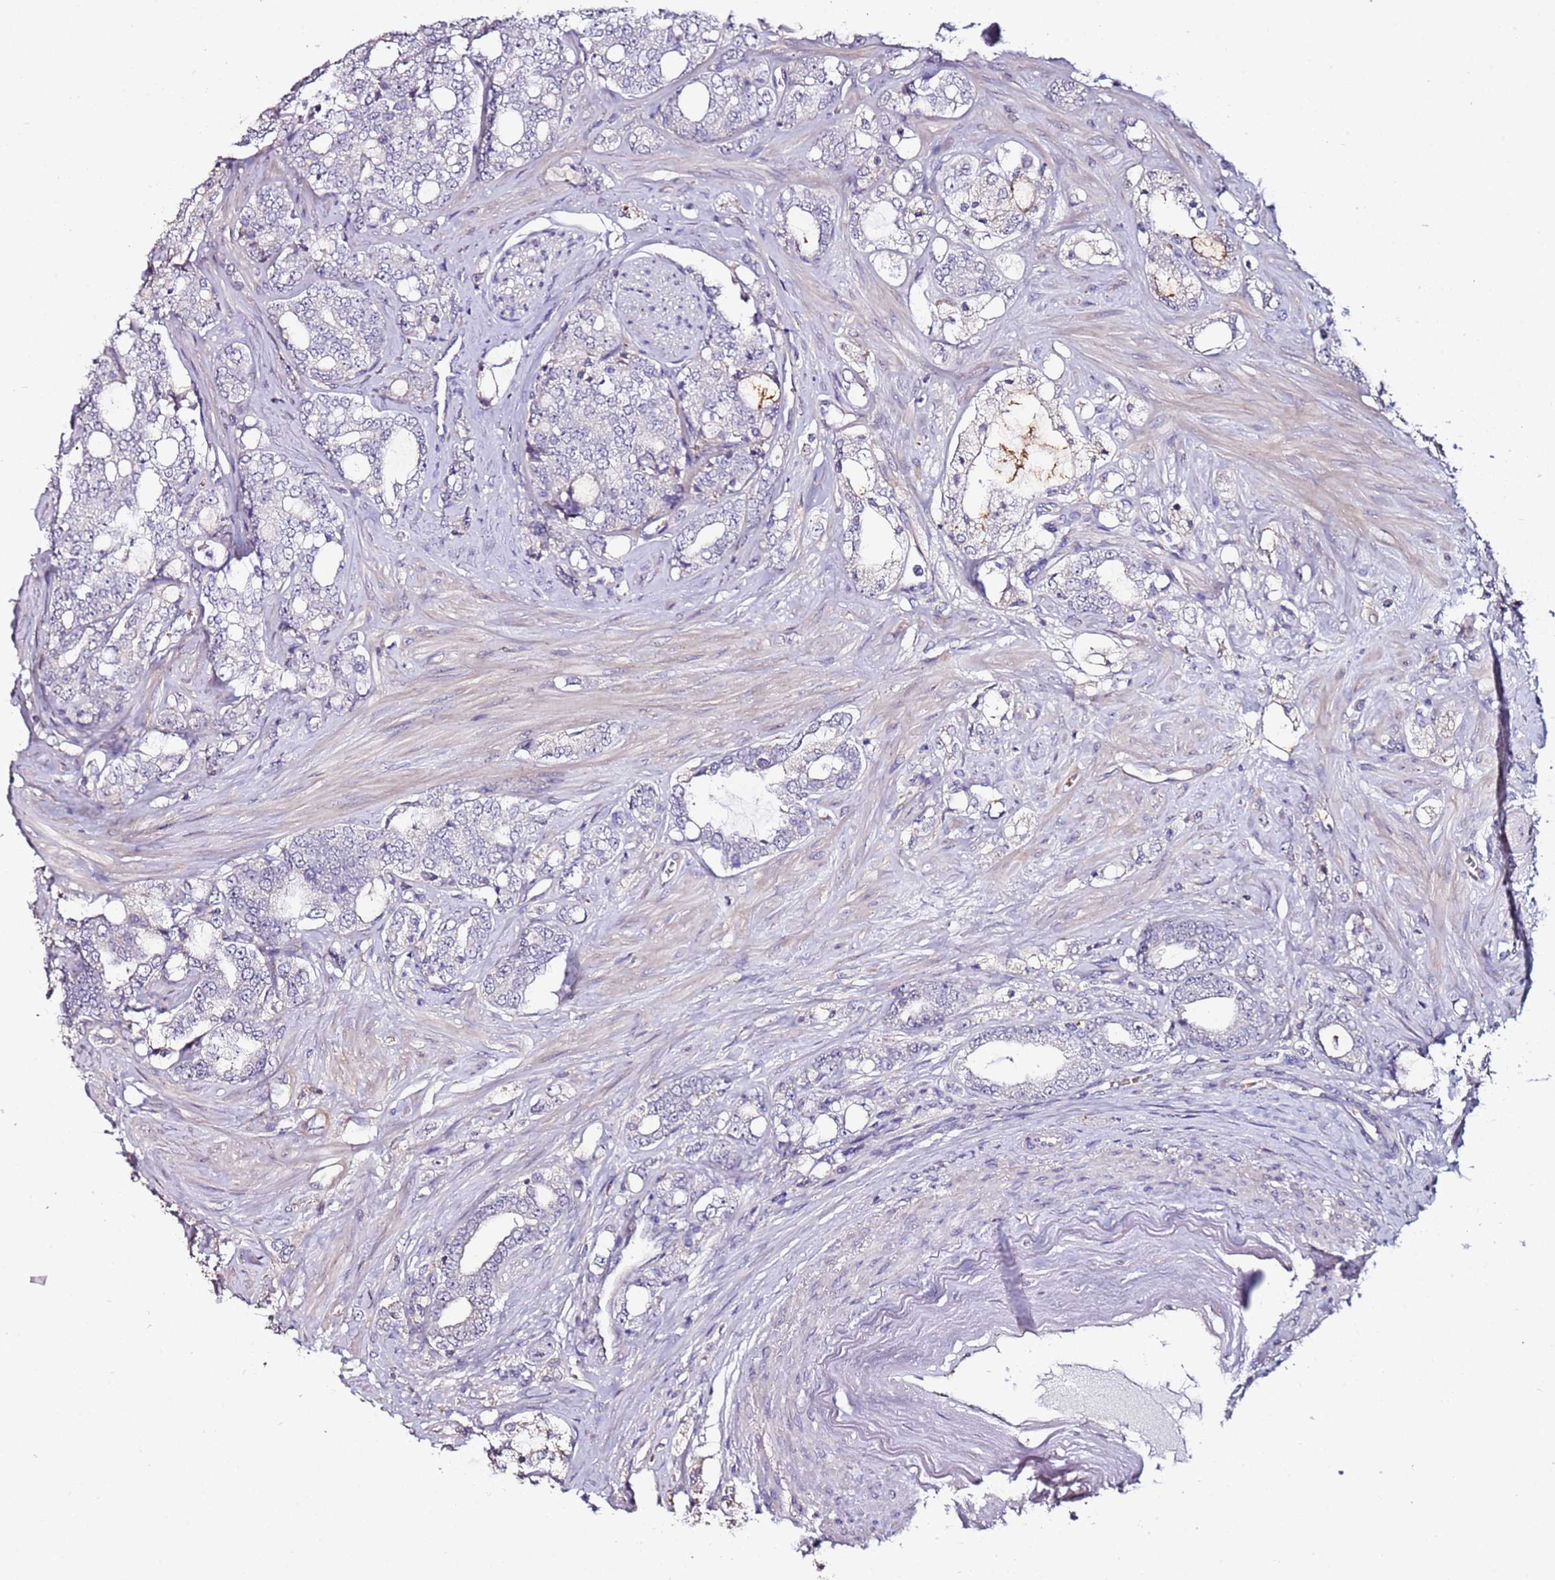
{"staining": {"intensity": "negative", "quantity": "none", "location": "none"}, "tissue": "prostate cancer", "cell_type": "Tumor cells", "image_type": "cancer", "snomed": [{"axis": "morphology", "description": "Adenocarcinoma, High grade"}, {"axis": "topography", "description": "Prostate"}], "caption": "IHC histopathology image of human high-grade adenocarcinoma (prostate) stained for a protein (brown), which shows no positivity in tumor cells.", "gene": "C3orf80", "patient": {"sex": "male", "age": 64}}